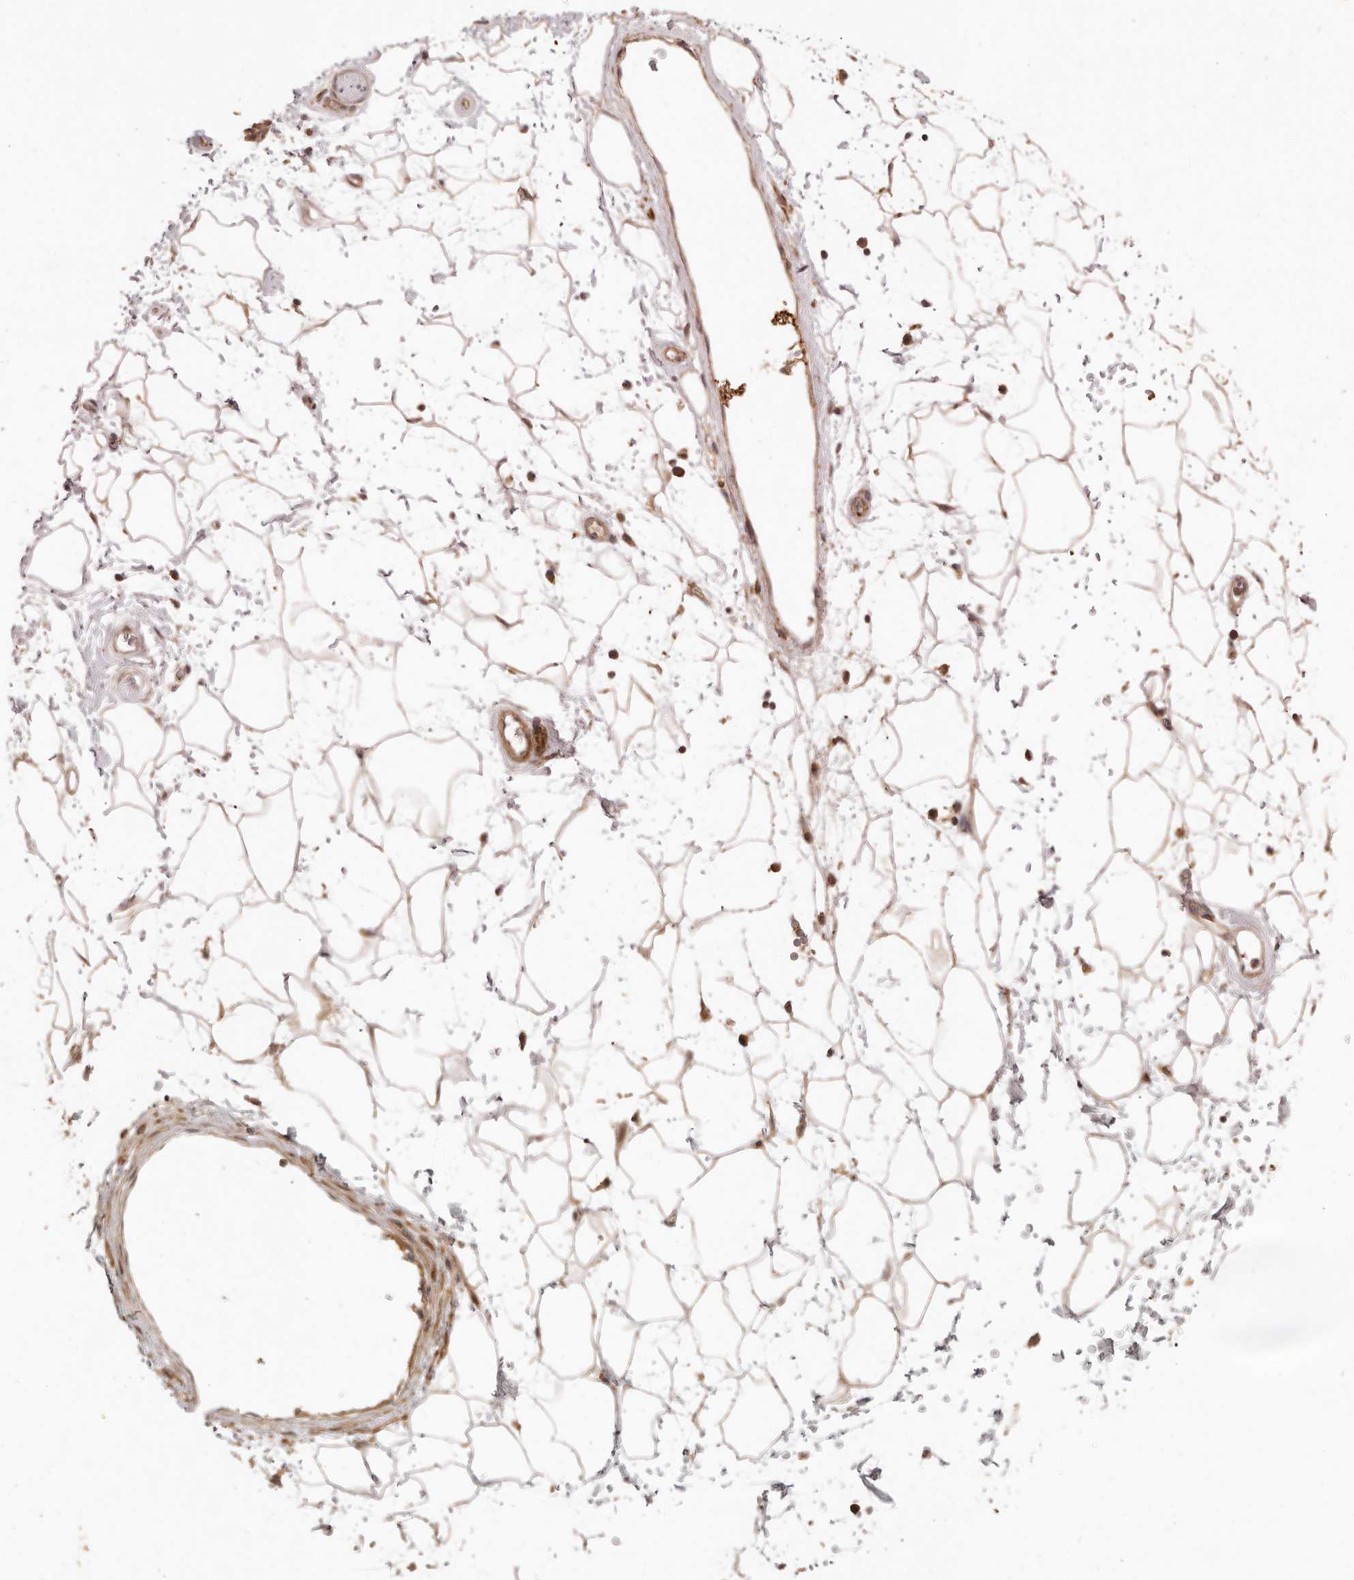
{"staining": {"intensity": "weak", "quantity": "25%-75%", "location": "cytoplasmic/membranous"}, "tissue": "adipose tissue", "cell_type": "Adipocytes", "image_type": "normal", "snomed": [{"axis": "morphology", "description": "Normal tissue, NOS"}, {"axis": "topography", "description": "Soft tissue"}], "caption": "A brown stain shows weak cytoplasmic/membranous expression of a protein in adipocytes of benign adipose tissue.", "gene": "VIPR1", "patient": {"sex": "male", "age": 72}}